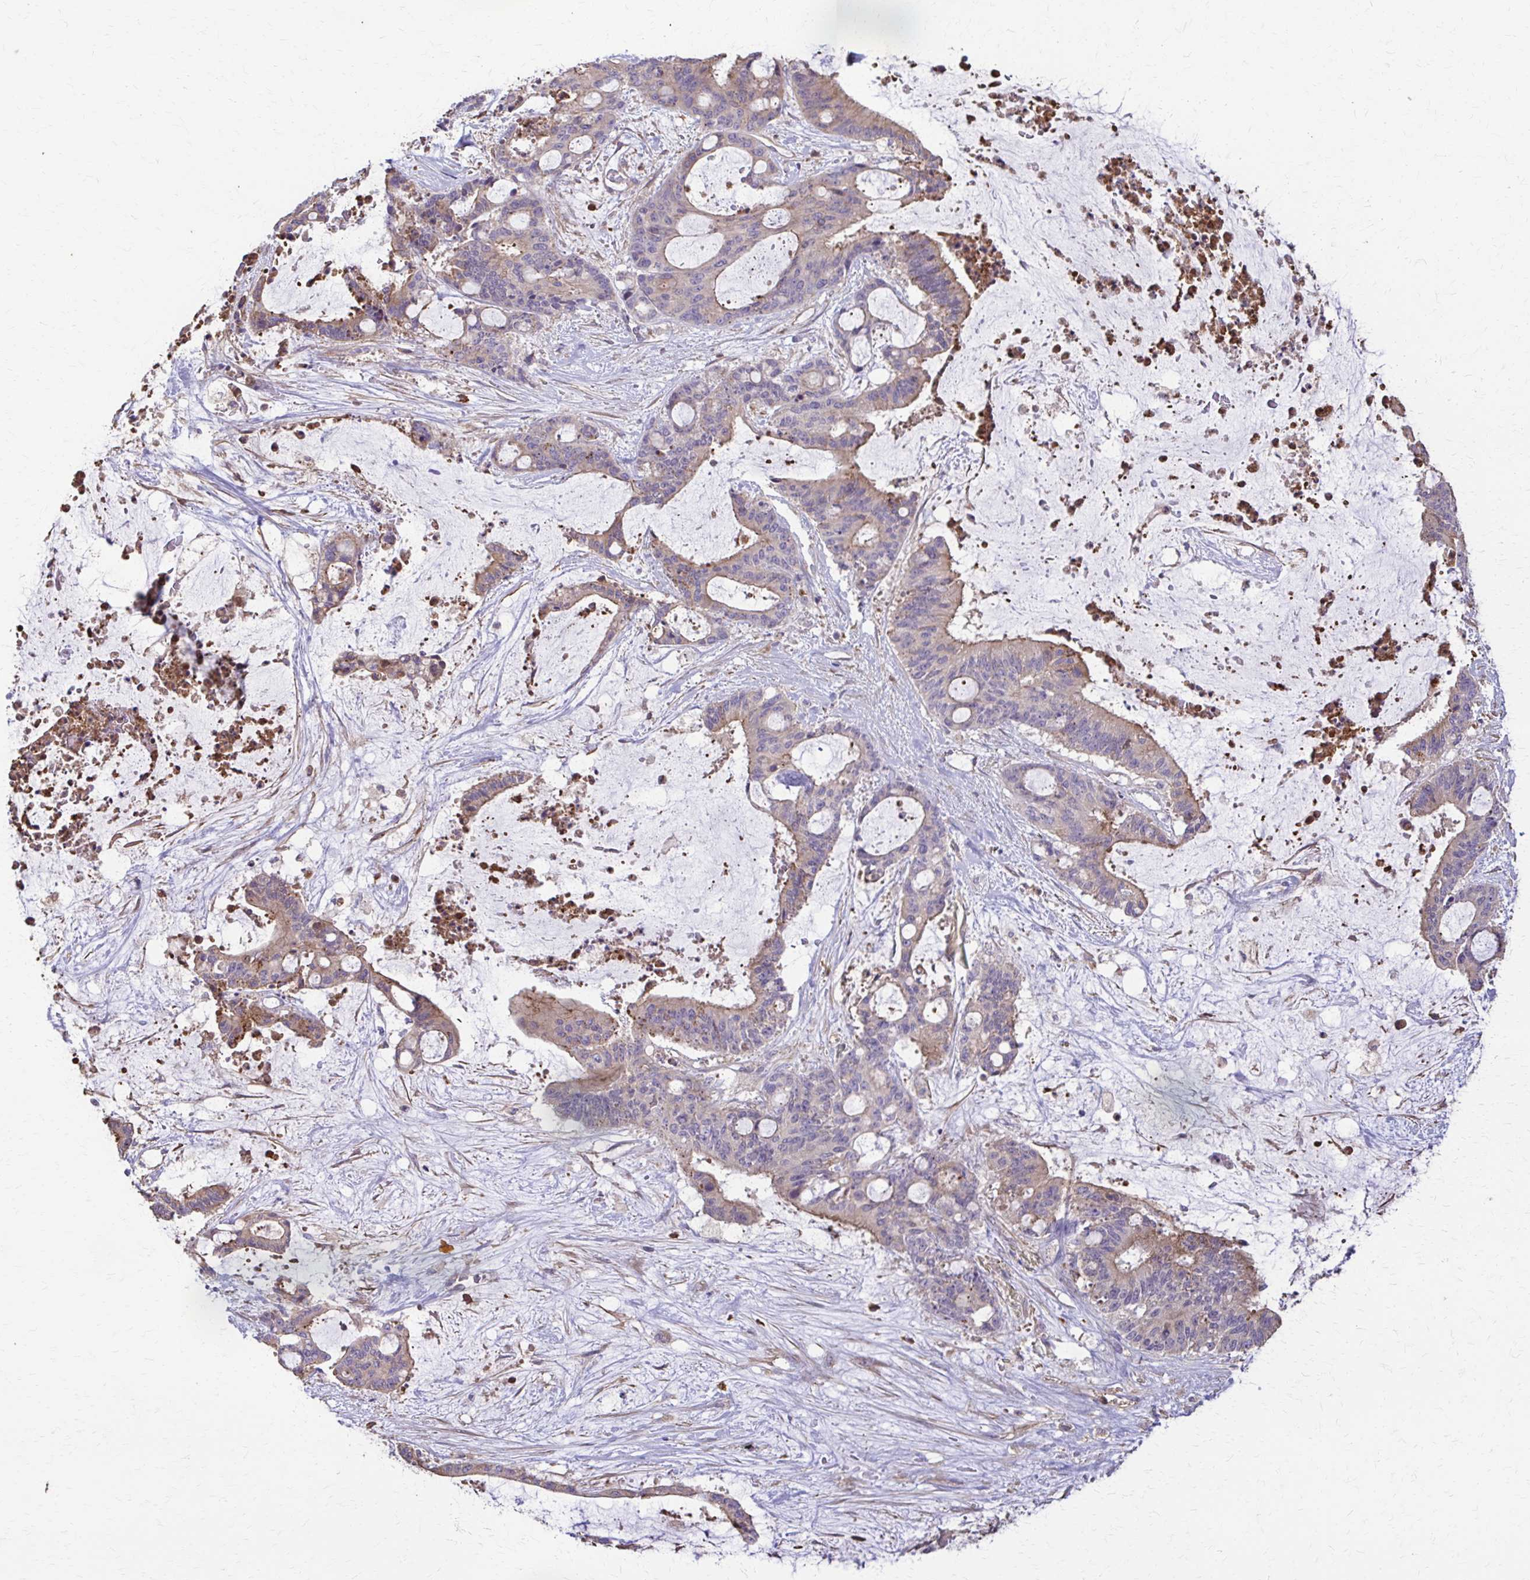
{"staining": {"intensity": "weak", "quantity": "25%-75%", "location": "cytoplasmic/membranous"}, "tissue": "liver cancer", "cell_type": "Tumor cells", "image_type": "cancer", "snomed": [{"axis": "morphology", "description": "Normal tissue, NOS"}, {"axis": "morphology", "description": "Cholangiocarcinoma"}, {"axis": "topography", "description": "Liver"}, {"axis": "topography", "description": "Peripheral nerve tissue"}], "caption": "A histopathology image of liver cancer (cholangiocarcinoma) stained for a protein shows weak cytoplasmic/membranous brown staining in tumor cells.", "gene": "DSP", "patient": {"sex": "female", "age": 73}}